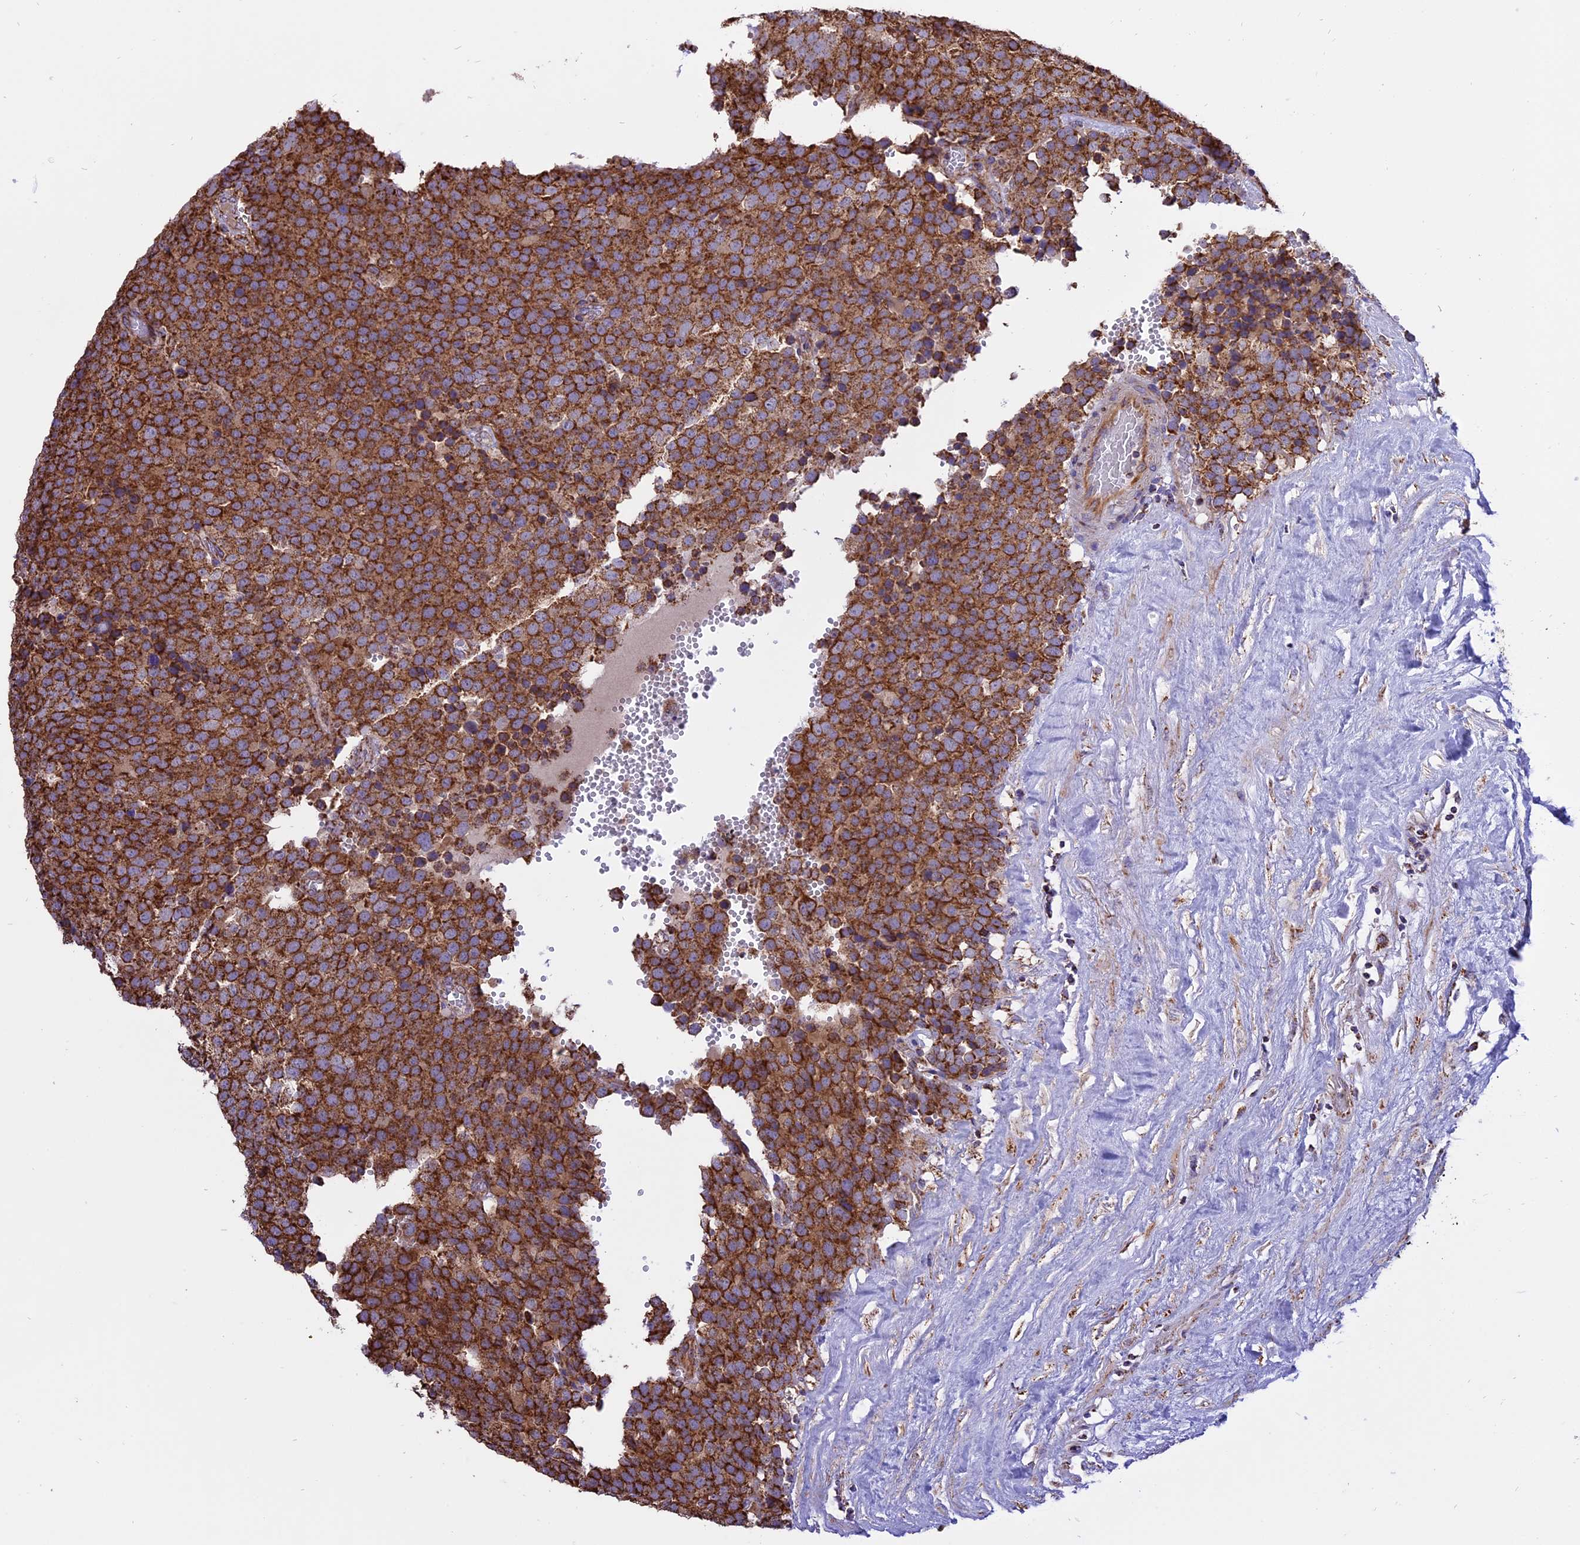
{"staining": {"intensity": "strong", "quantity": ">75%", "location": "cytoplasmic/membranous"}, "tissue": "testis cancer", "cell_type": "Tumor cells", "image_type": "cancer", "snomed": [{"axis": "morphology", "description": "Seminoma, NOS"}, {"axis": "topography", "description": "Testis"}], "caption": "Human testis cancer stained for a protein (brown) exhibits strong cytoplasmic/membranous positive positivity in approximately >75% of tumor cells.", "gene": "TTC4", "patient": {"sex": "male", "age": 71}}